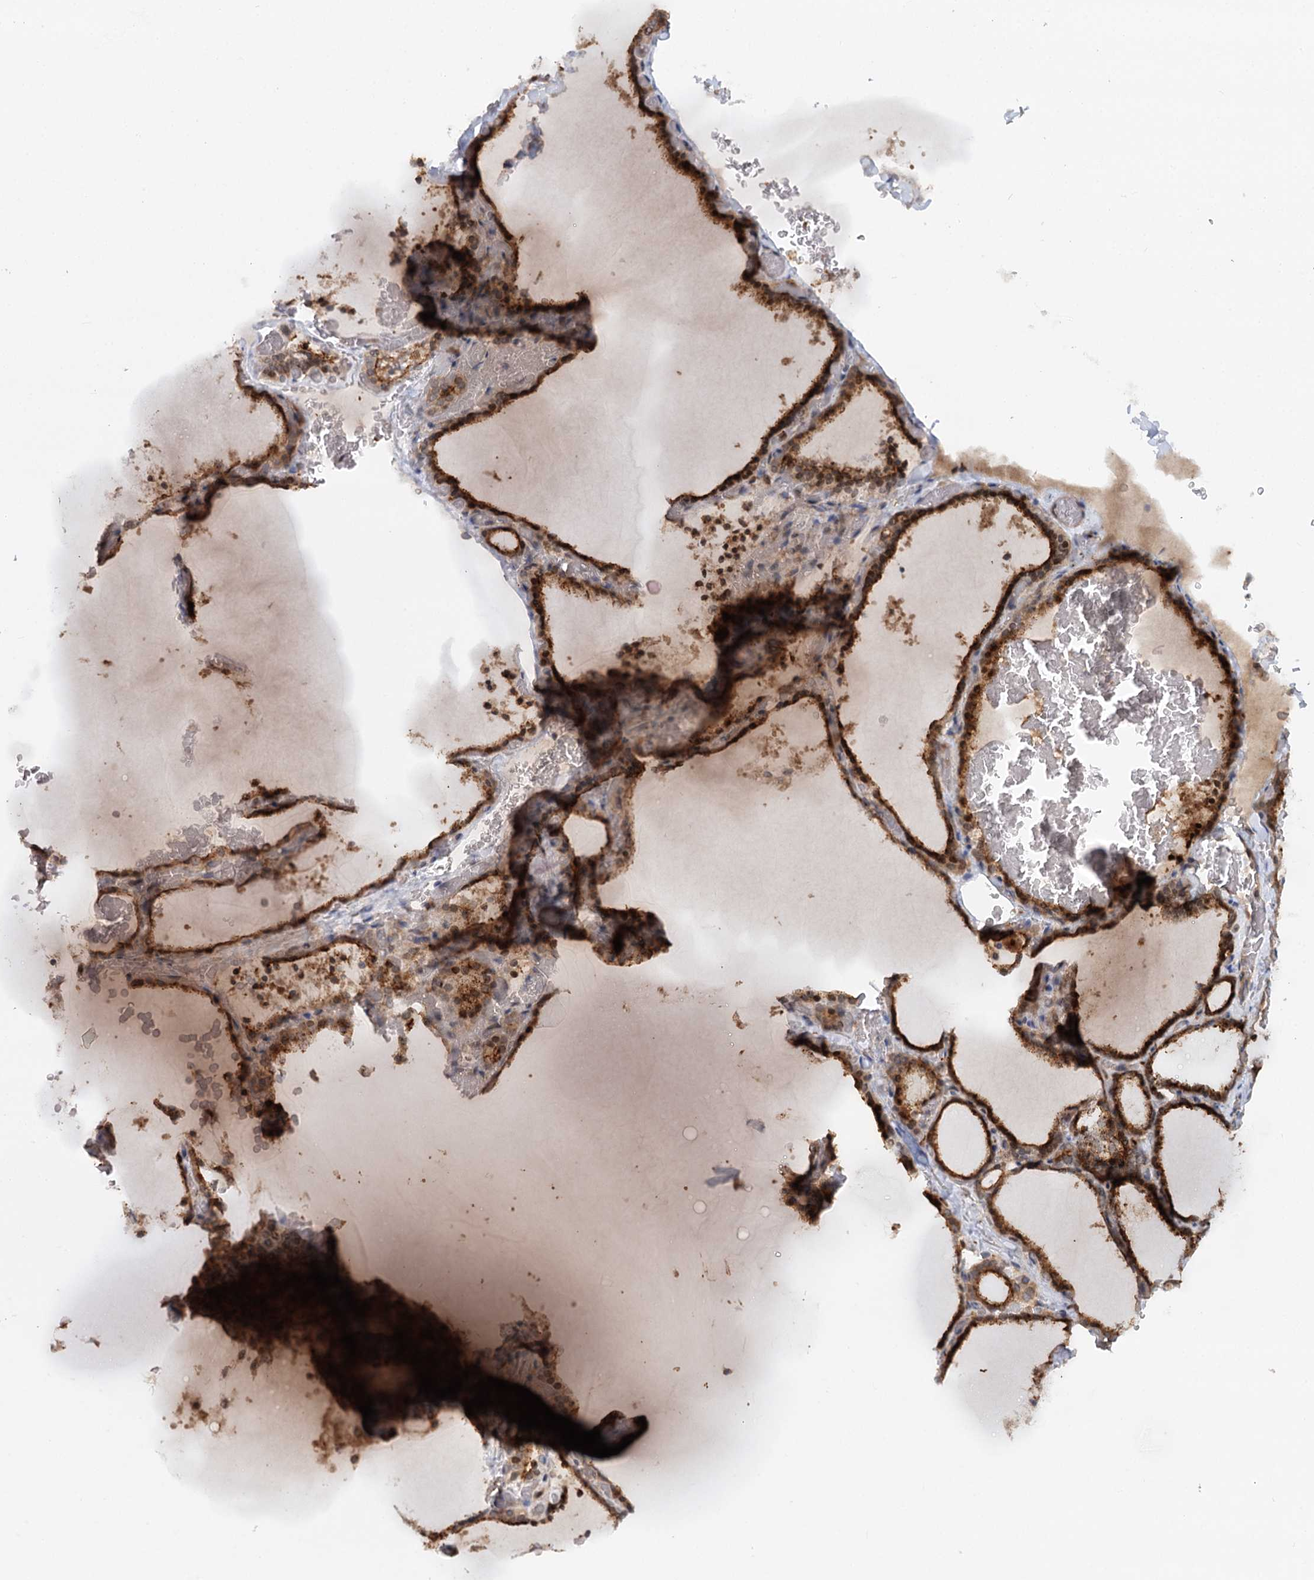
{"staining": {"intensity": "strong", "quantity": ">75%", "location": "cytoplasmic/membranous"}, "tissue": "thyroid gland", "cell_type": "Glandular cells", "image_type": "normal", "snomed": [{"axis": "morphology", "description": "Normal tissue, NOS"}, {"axis": "topography", "description": "Thyroid gland"}], "caption": "This micrograph shows IHC staining of benign thyroid gland, with high strong cytoplasmic/membranous staining in approximately >75% of glandular cells.", "gene": "RNF111", "patient": {"sex": "female", "age": 39}}